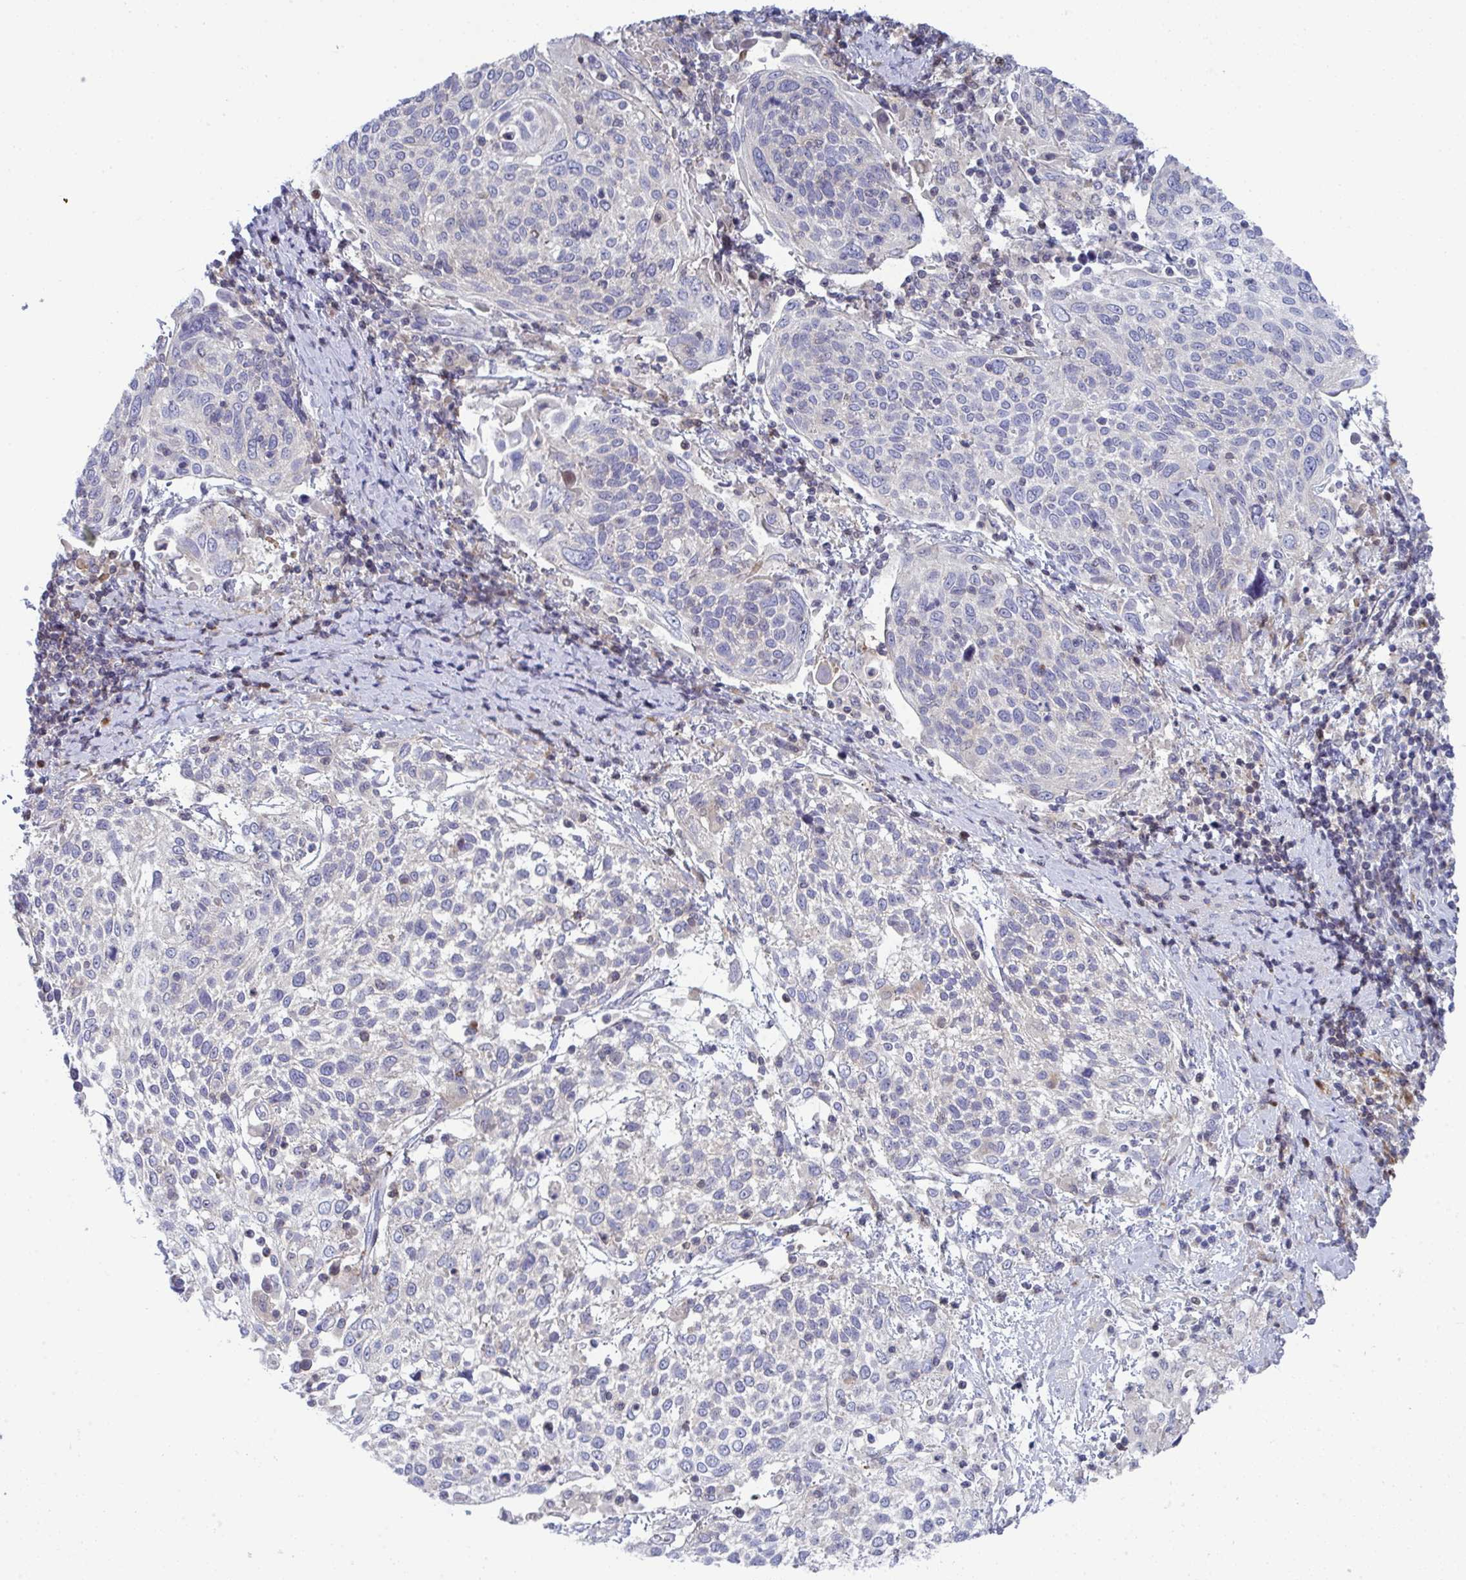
{"staining": {"intensity": "negative", "quantity": "none", "location": "none"}, "tissue": "cervical cancer", "cell_type": "Tumor cells", "image_type": "cancer", "snomed": [{"axis": "morphology", "description": "Squamous cell carcinoma, NOS"}, {"axis": "topography", "description": "Cervix"}], "caption": "Tumor cells show no significant protein positivity in cervical cancer.", "gene": "AOC2", "patient": {"sex": "female", "age": 61}}